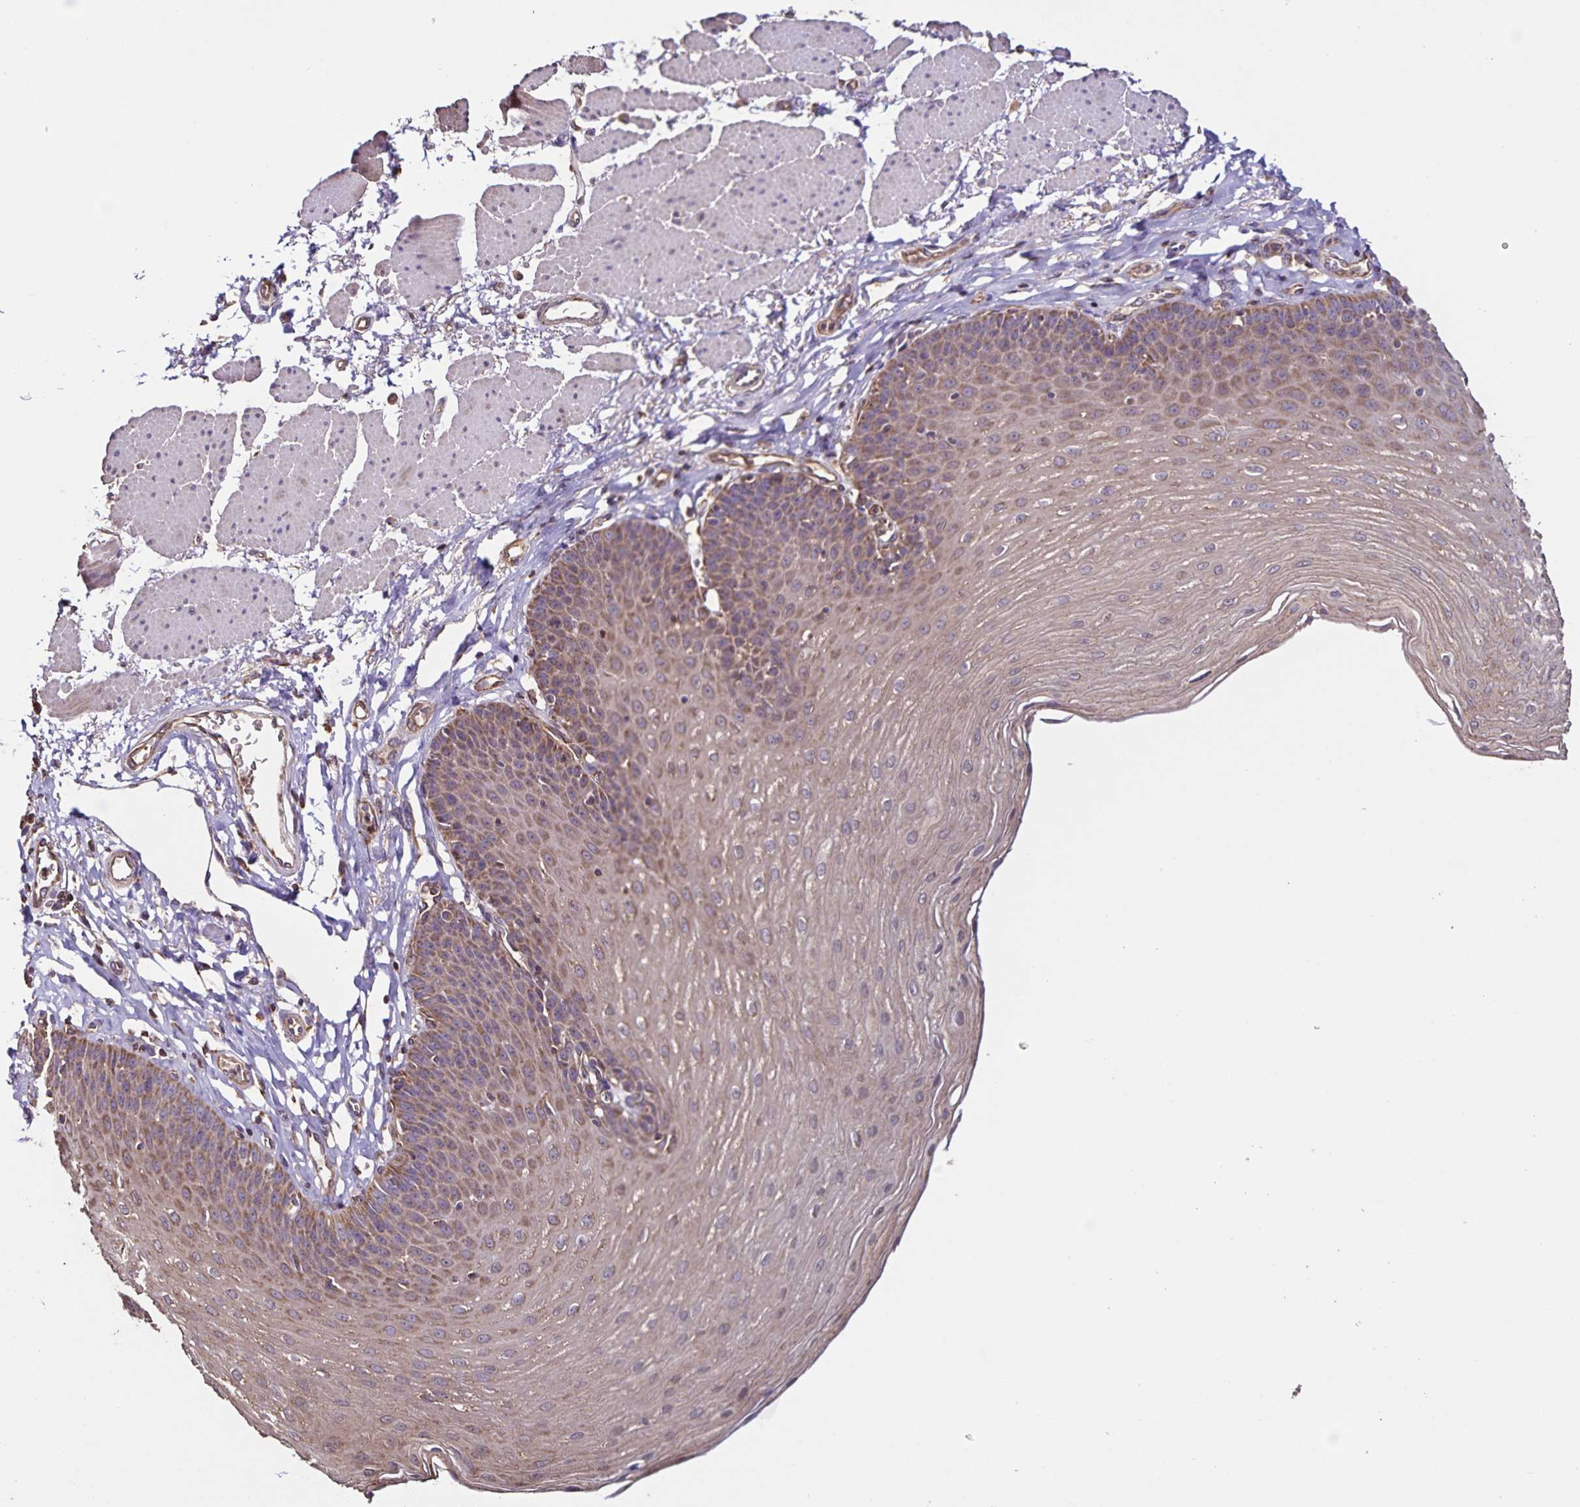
{"staining": {"intensity": "weak", "quantity": "25%-75%", "location": "cytoplasmic/membranous"}, "tissue": "esophagus", "cell_type": "Squamous epithelial cells", "image_type": "normal", "snomed": [{"axis": "morphology", "description": "Normal tissue, NOS"}, {"axis": "topography", "description": "Esophagus"}], "caption": "The image exhibits immunohistochemical staining of normal esophagus. There is weak cytoplasmic/membranous positivity is appreciated in approximately 25%-75% of squamous epithelial cells.", "gene": "MAN1A1", "patient": {"sex": "female", "age": 81}}